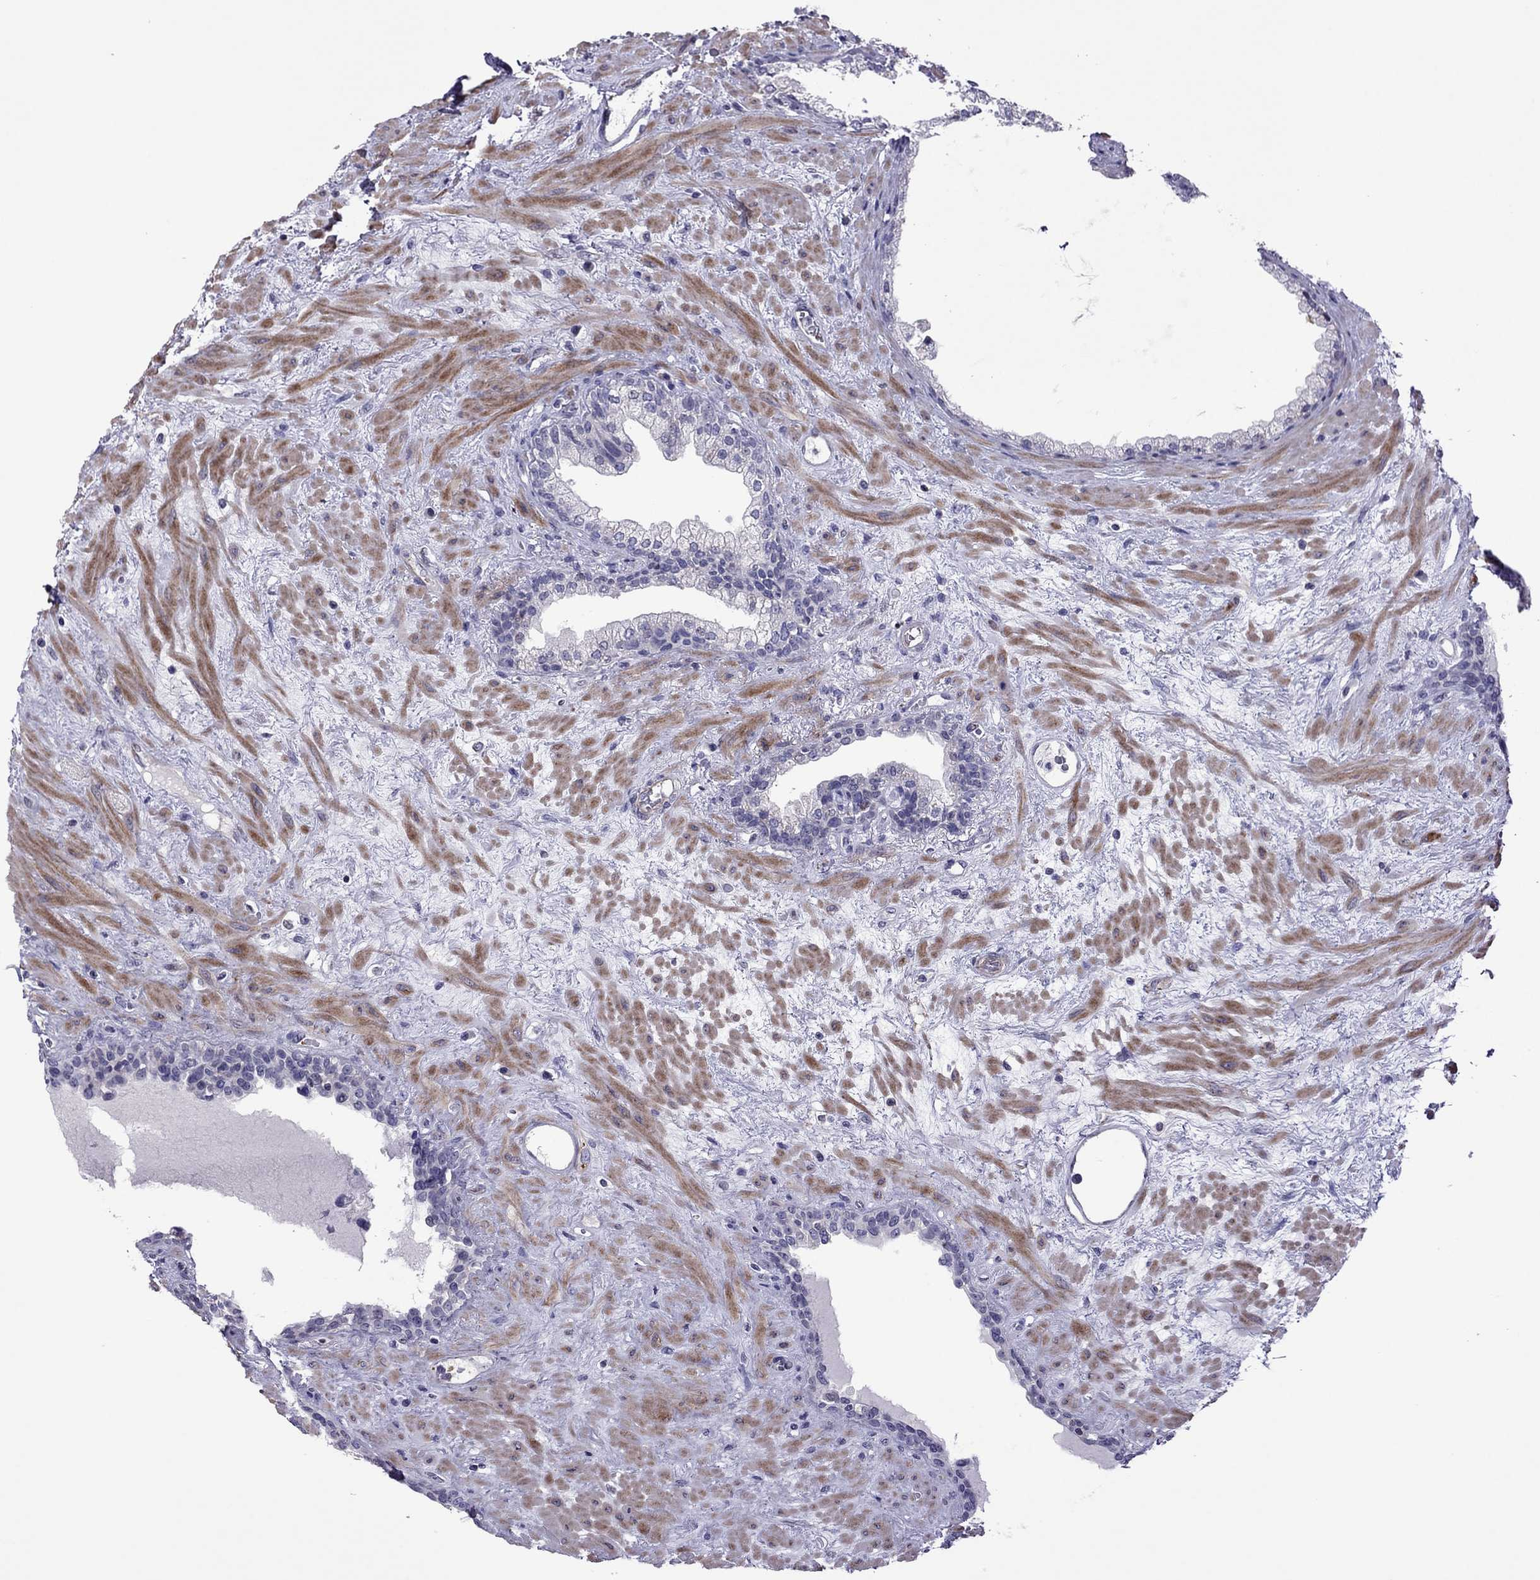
{"staining": {"intensity": "negative", "quantity": "none", "location": "none"}, "tissue": "prostate", "cell_type": "Glandular cells", "image_type": "normal", "snomed": [{"axis": "morphology", "description": "Normal tissue, NOS"}, {"axis": "topography", "description": "Prostate"}], "caption": "This is a photomicrograph of immunohistochemistry (IHC) staining of normal prostate, which shows no positivity in glandular cells.", "gene": "SLC16A8", "patient": {"sex": "male", "age": 63}}